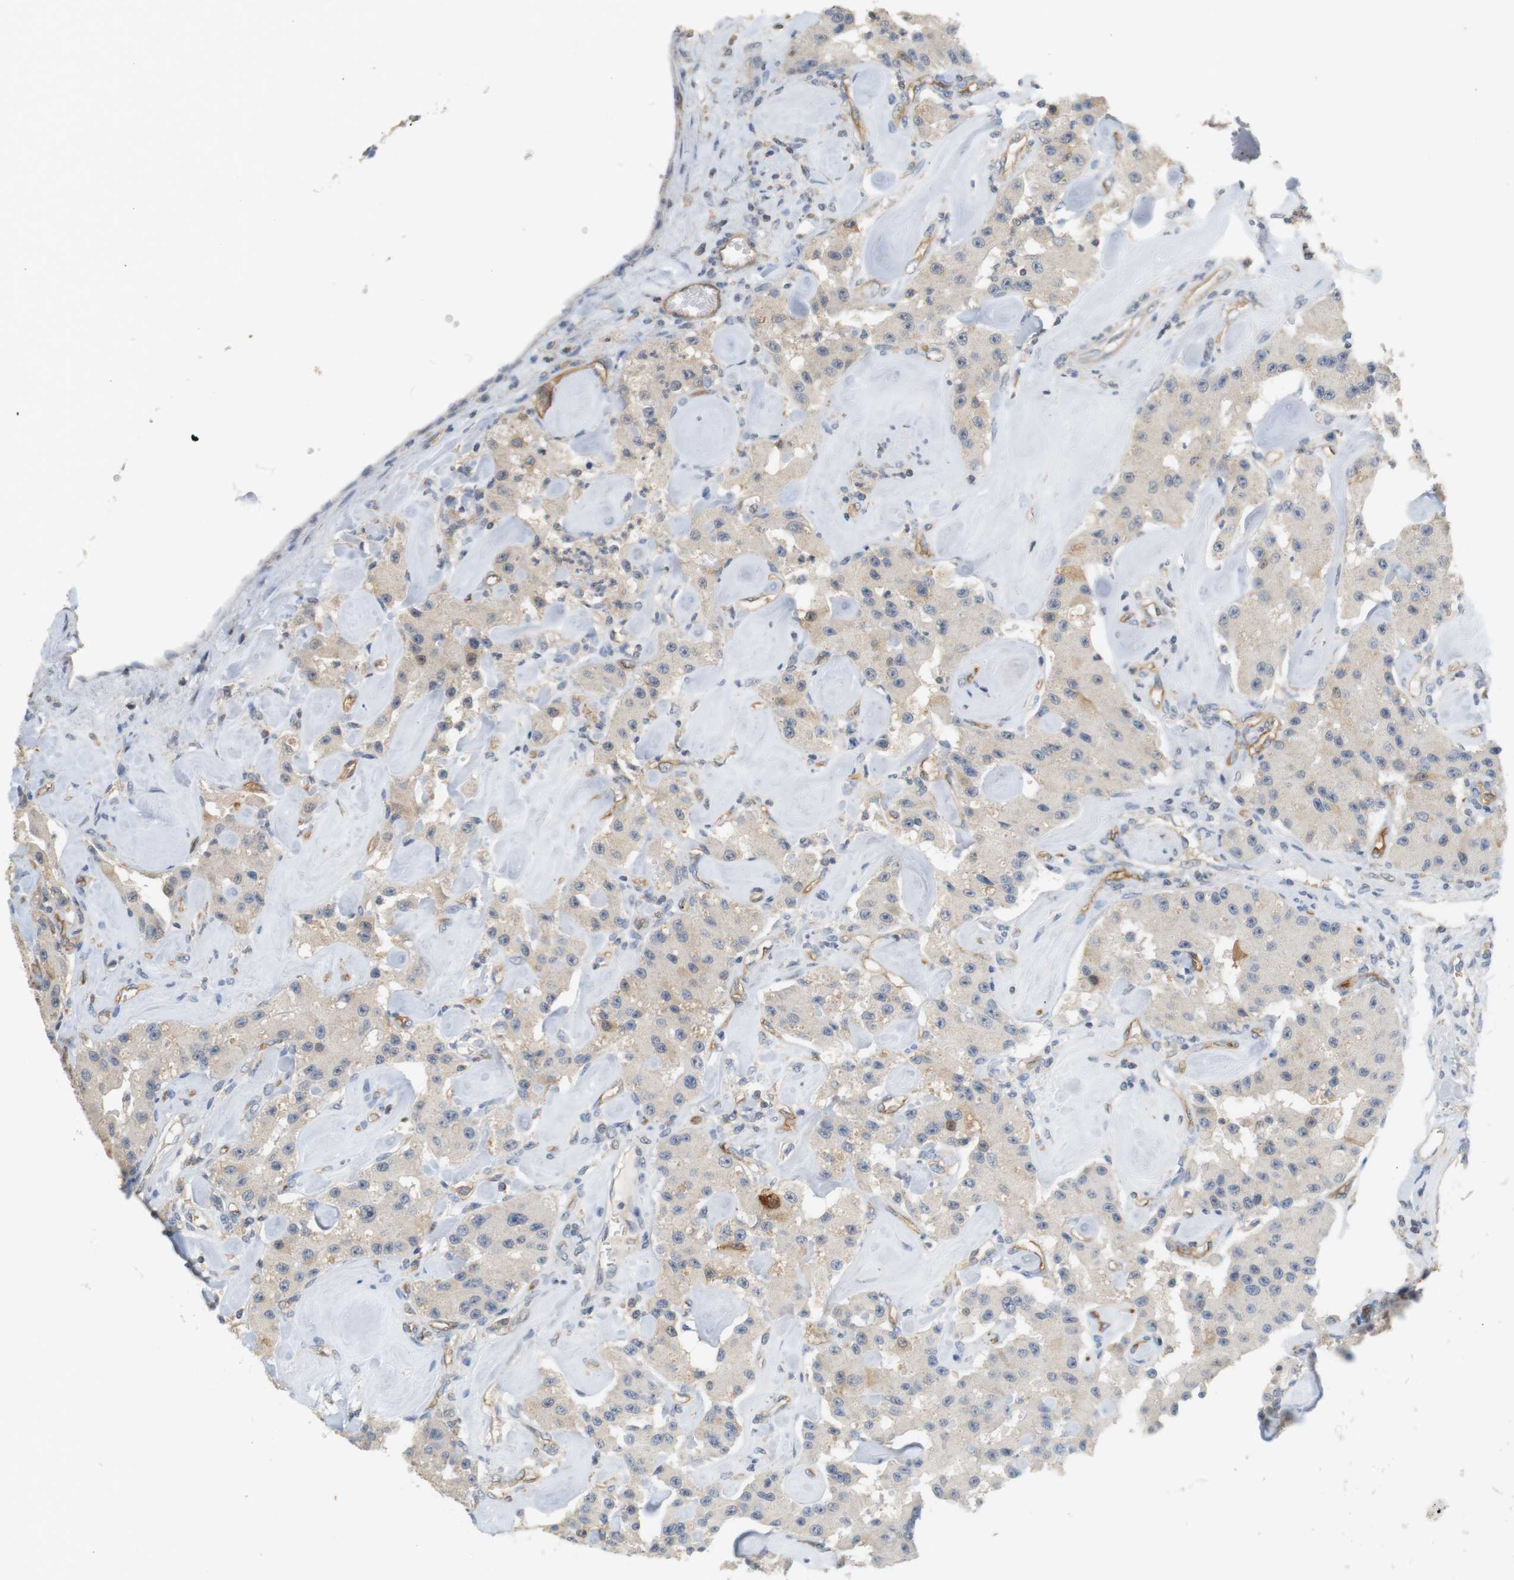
{"staining": {"intensity": "negative", "quantity": "none", "location": "none"}, "tissue": "carcinoid", "cell_type": "Tumor cells", "image_type": "cancer", "snomed": [{"axis": "morphology", "description": "Carcinoid, malignant, NOS"}, {"axis": "topography", "description": "Pancreas"}], "caption": "The IHC histopathology image has no significant expression in tumor cells of malignant carcinoid tissue.", "gene": "OSR1", "patient": {"sex": "male", "age": 41}}